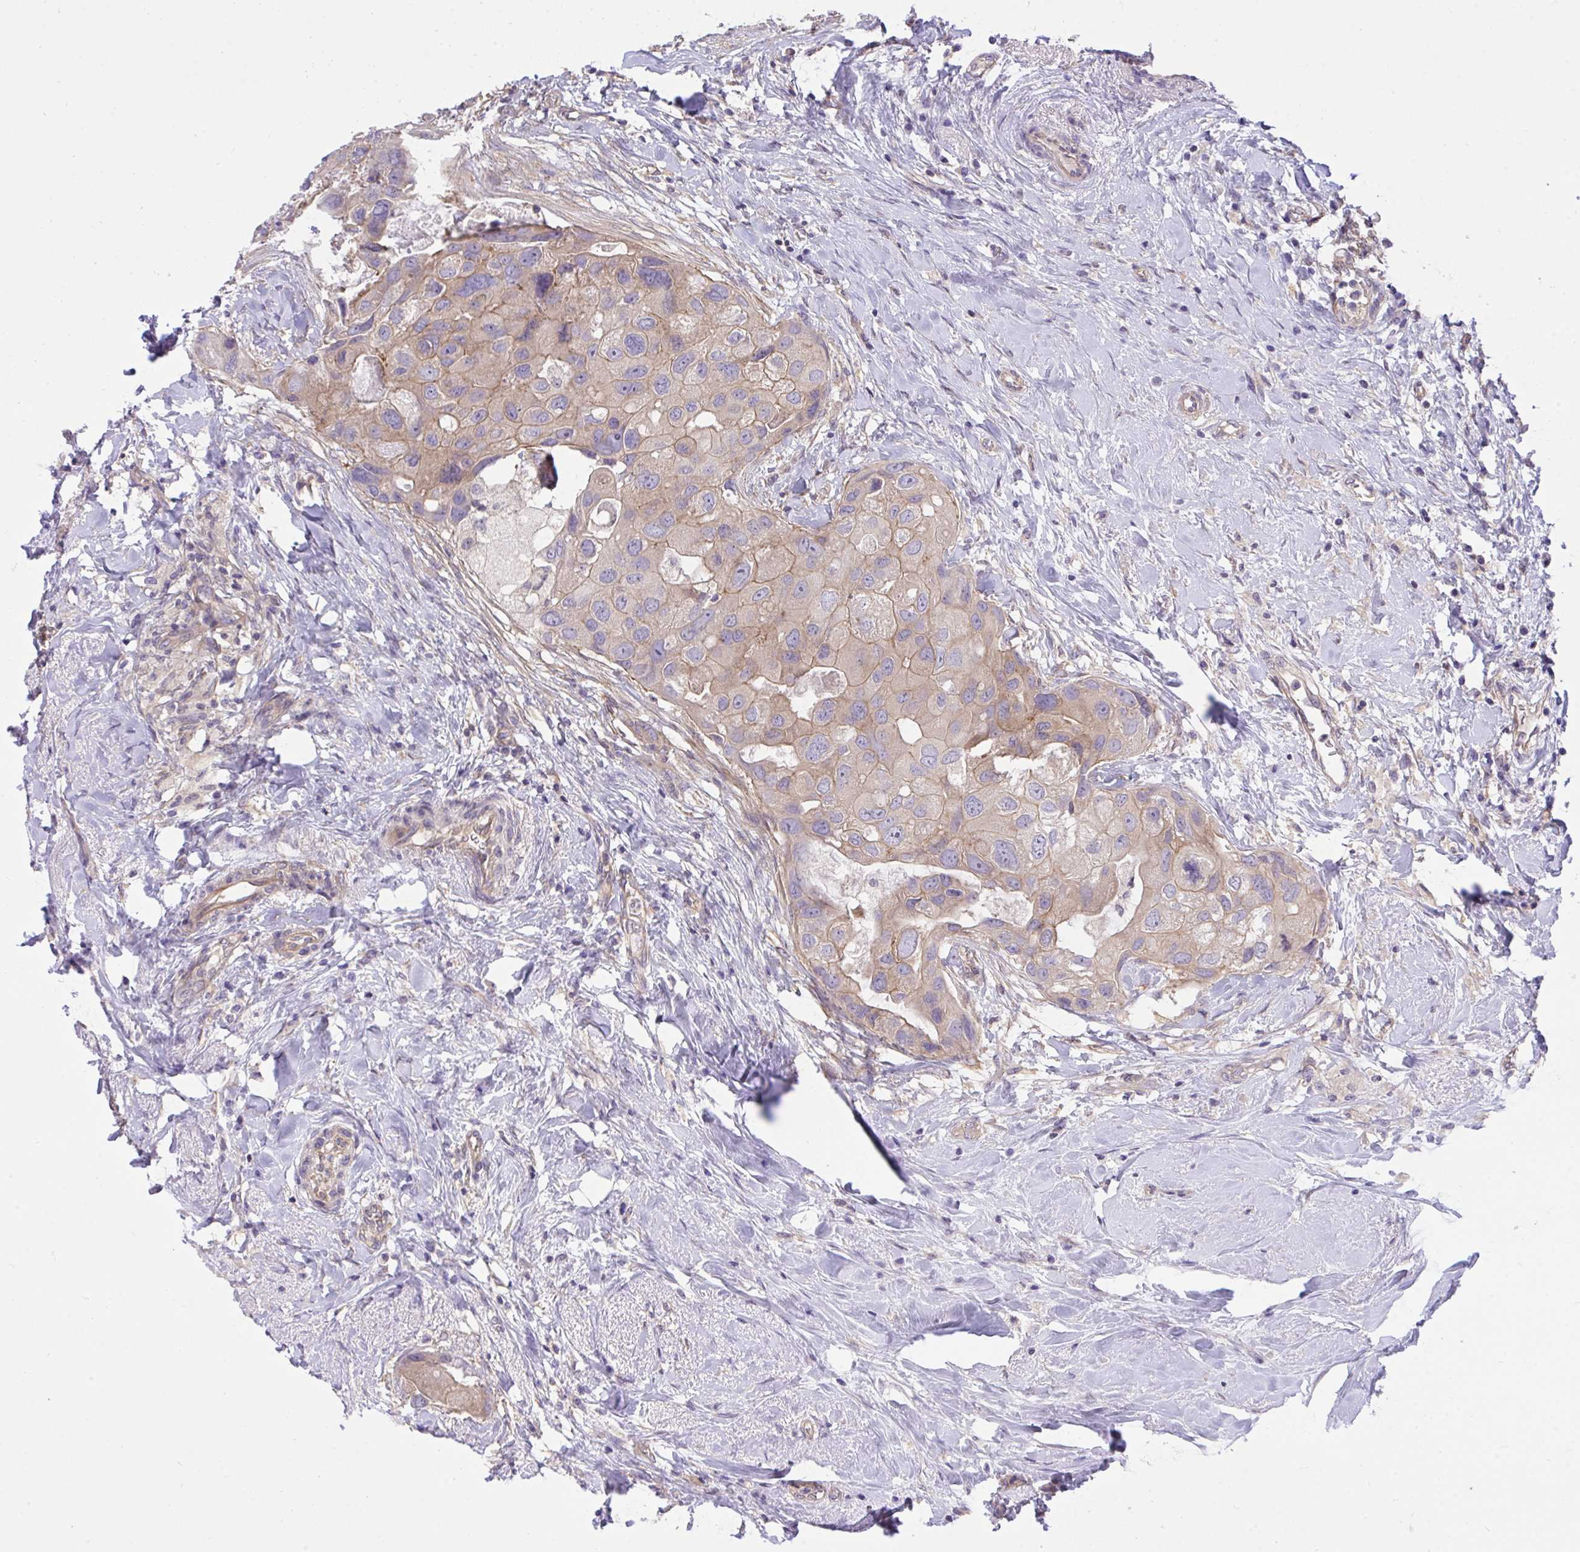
{"staining": {"intensity": "weak", "quantity": ">75%", "location": "cytoplasmic/membranous"}, "tissue": "breast cancer", "cell_type": "Tumor cells", "image_type": "cancer", "snomed": [{"axis": "morphology", "description": "Duct carcinoma"}, {"axis": "topography", "description": "Breast"}], "caption": "Breast cancer tissue demonstrates weak cytoplasmic/membranous positivity in approximately >75% of tumor cells", "gene": "TLN2", "patient": {"sex": "female", "age": 43}}